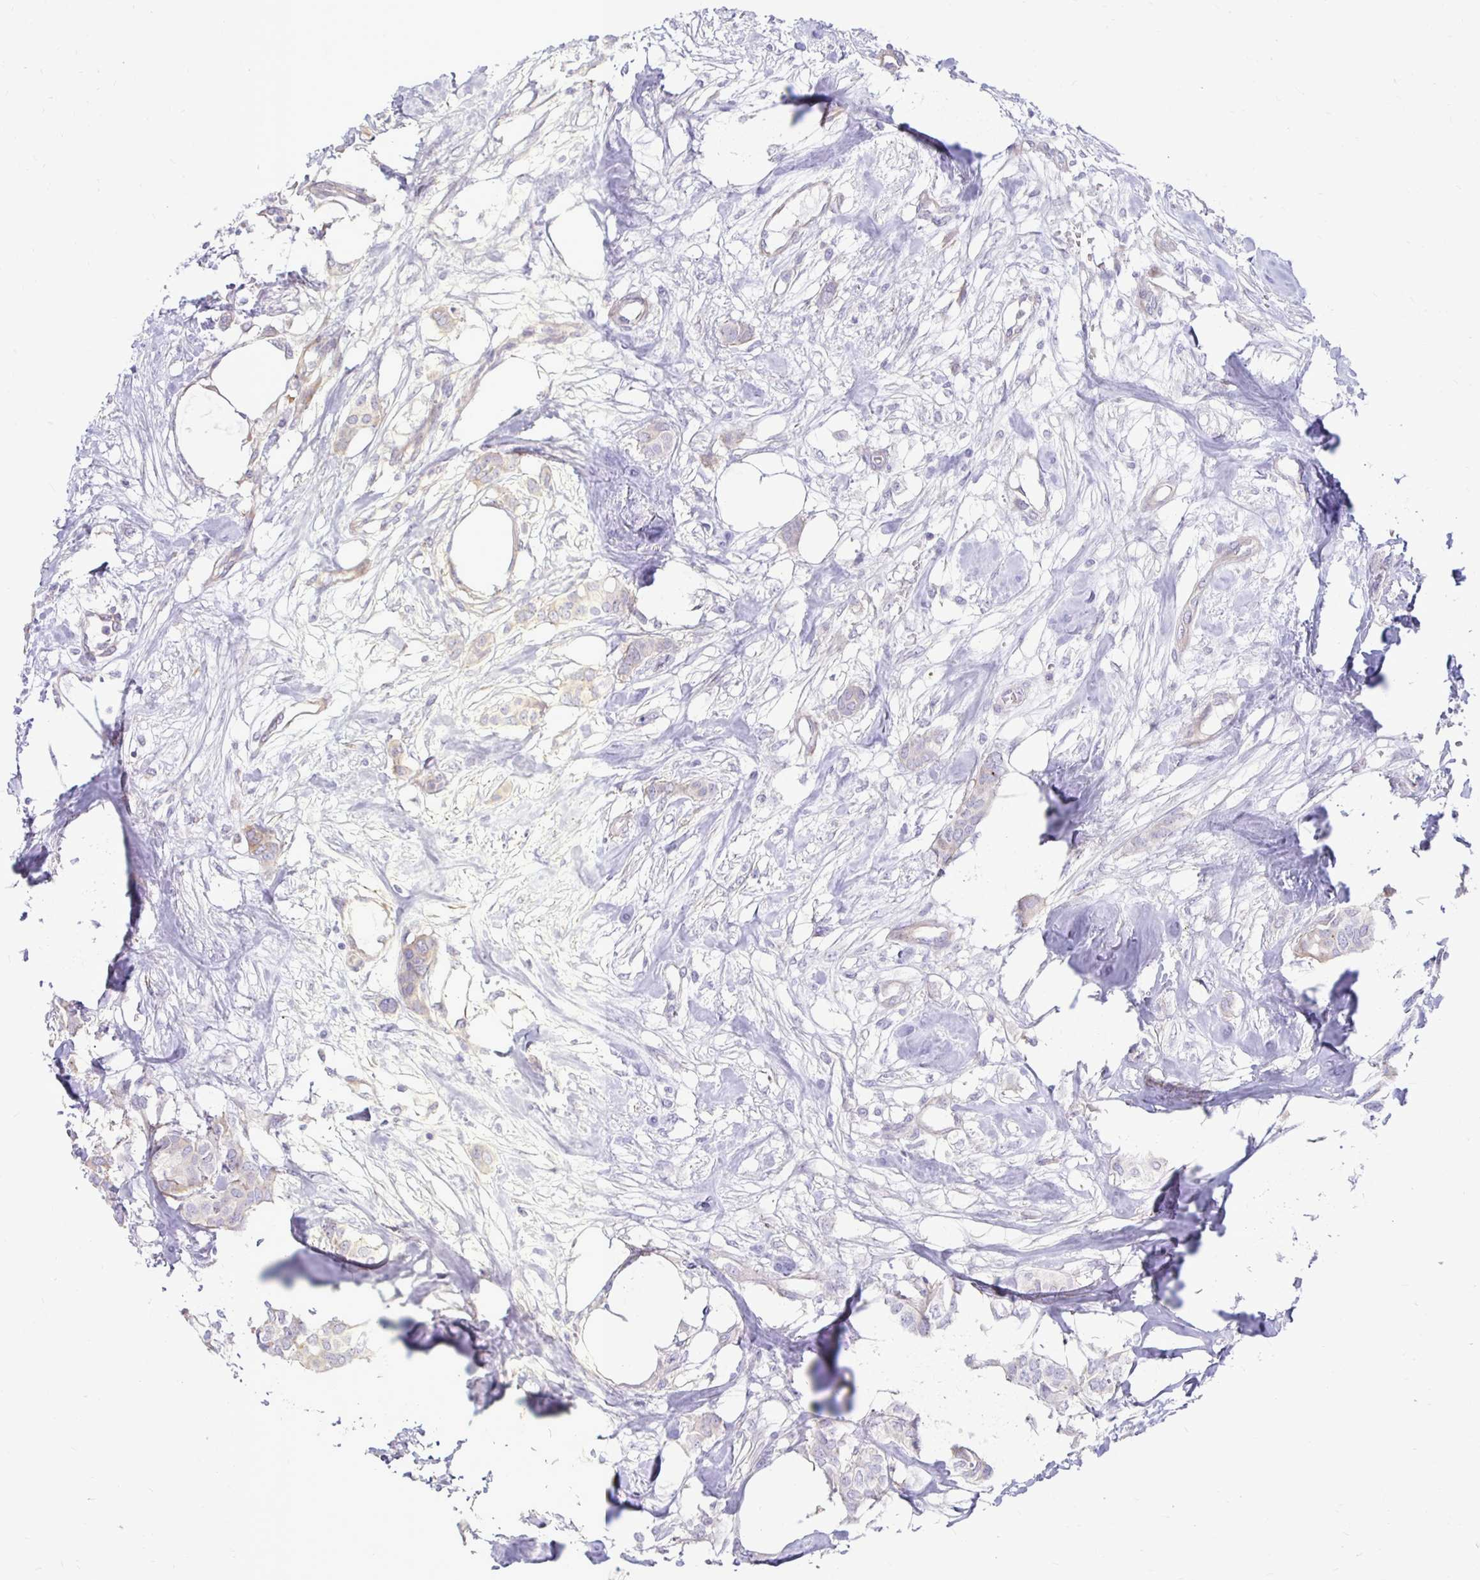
{"staining": {"intensity": "negative", "quantity": "none", "location": "none"}, "tissue": "breast cancer", "cell_type": "Tumor cells", "image_type": "cancer", "snomed": [{"axis": "morphology", "description": "Duct carcinoma"}, {"axis": "topography", "description": "Breast"}], "caption": "Breast intraductal carcinoma stained for a protein using IHC shows no staining tumor cells.", "gene": "CTPS1", "patient": {"sex": "female", "age": 62}}